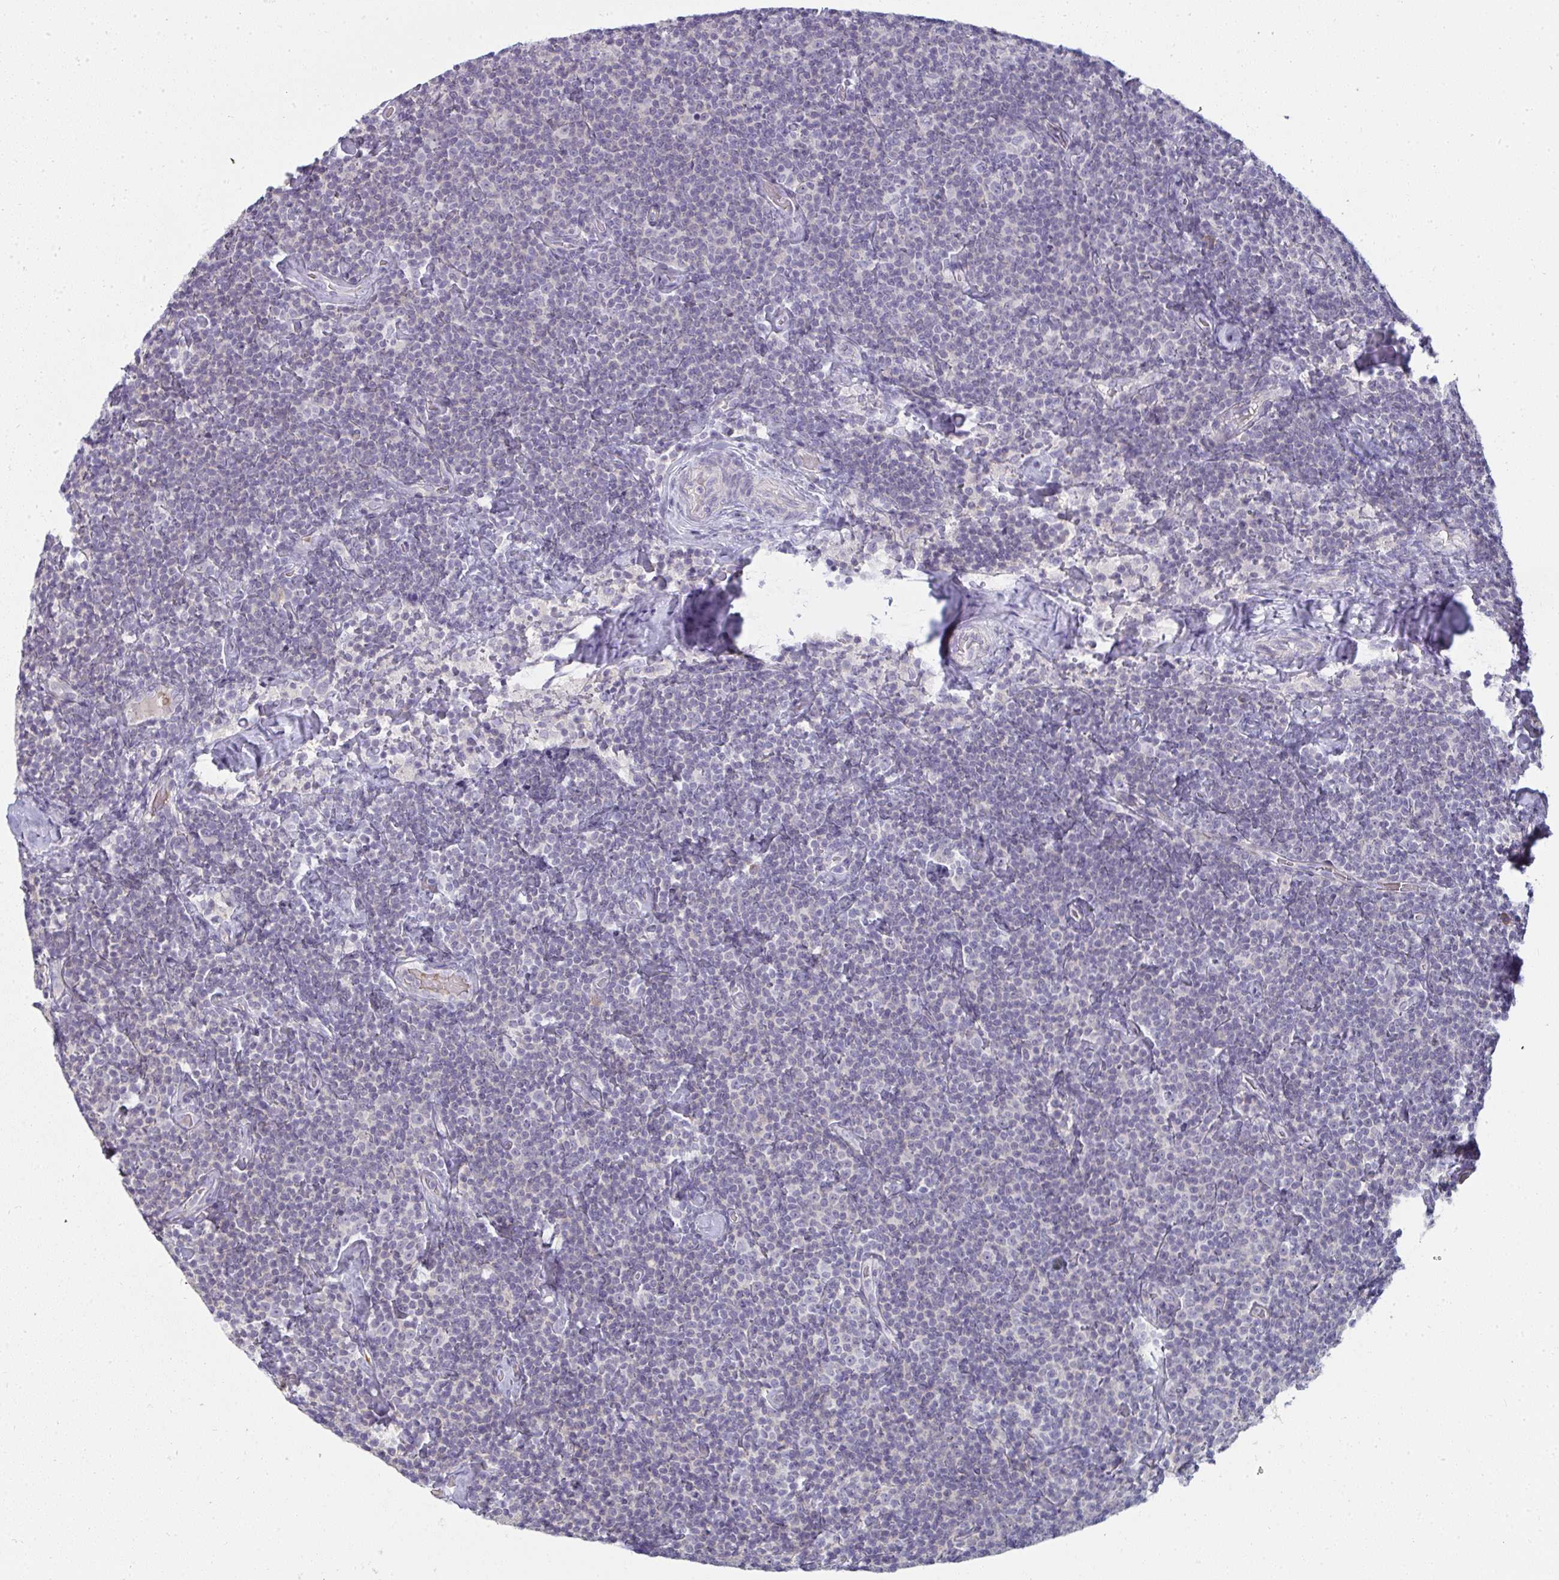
{"staining": {"intensity": "negative", "quantity": "none", "location": "none"}, "tissue": "lymphoma", "cell_type": "Tumor cells", "image_type": "cancer", "snomed": [{"axis": "morphology", "description": "Malignant lymphoma, non-Hodgkin's type, Low grade"}, {"axis": "topography", "description": "Lymph node"}], "caption": "Low-grade malignant lymphoma, non-Hodgkin's type stained for a protein using IHC exhibits no positivity tumor cells.", "gene": "SHB", "patient": {"sex": "male", "age": 81}}